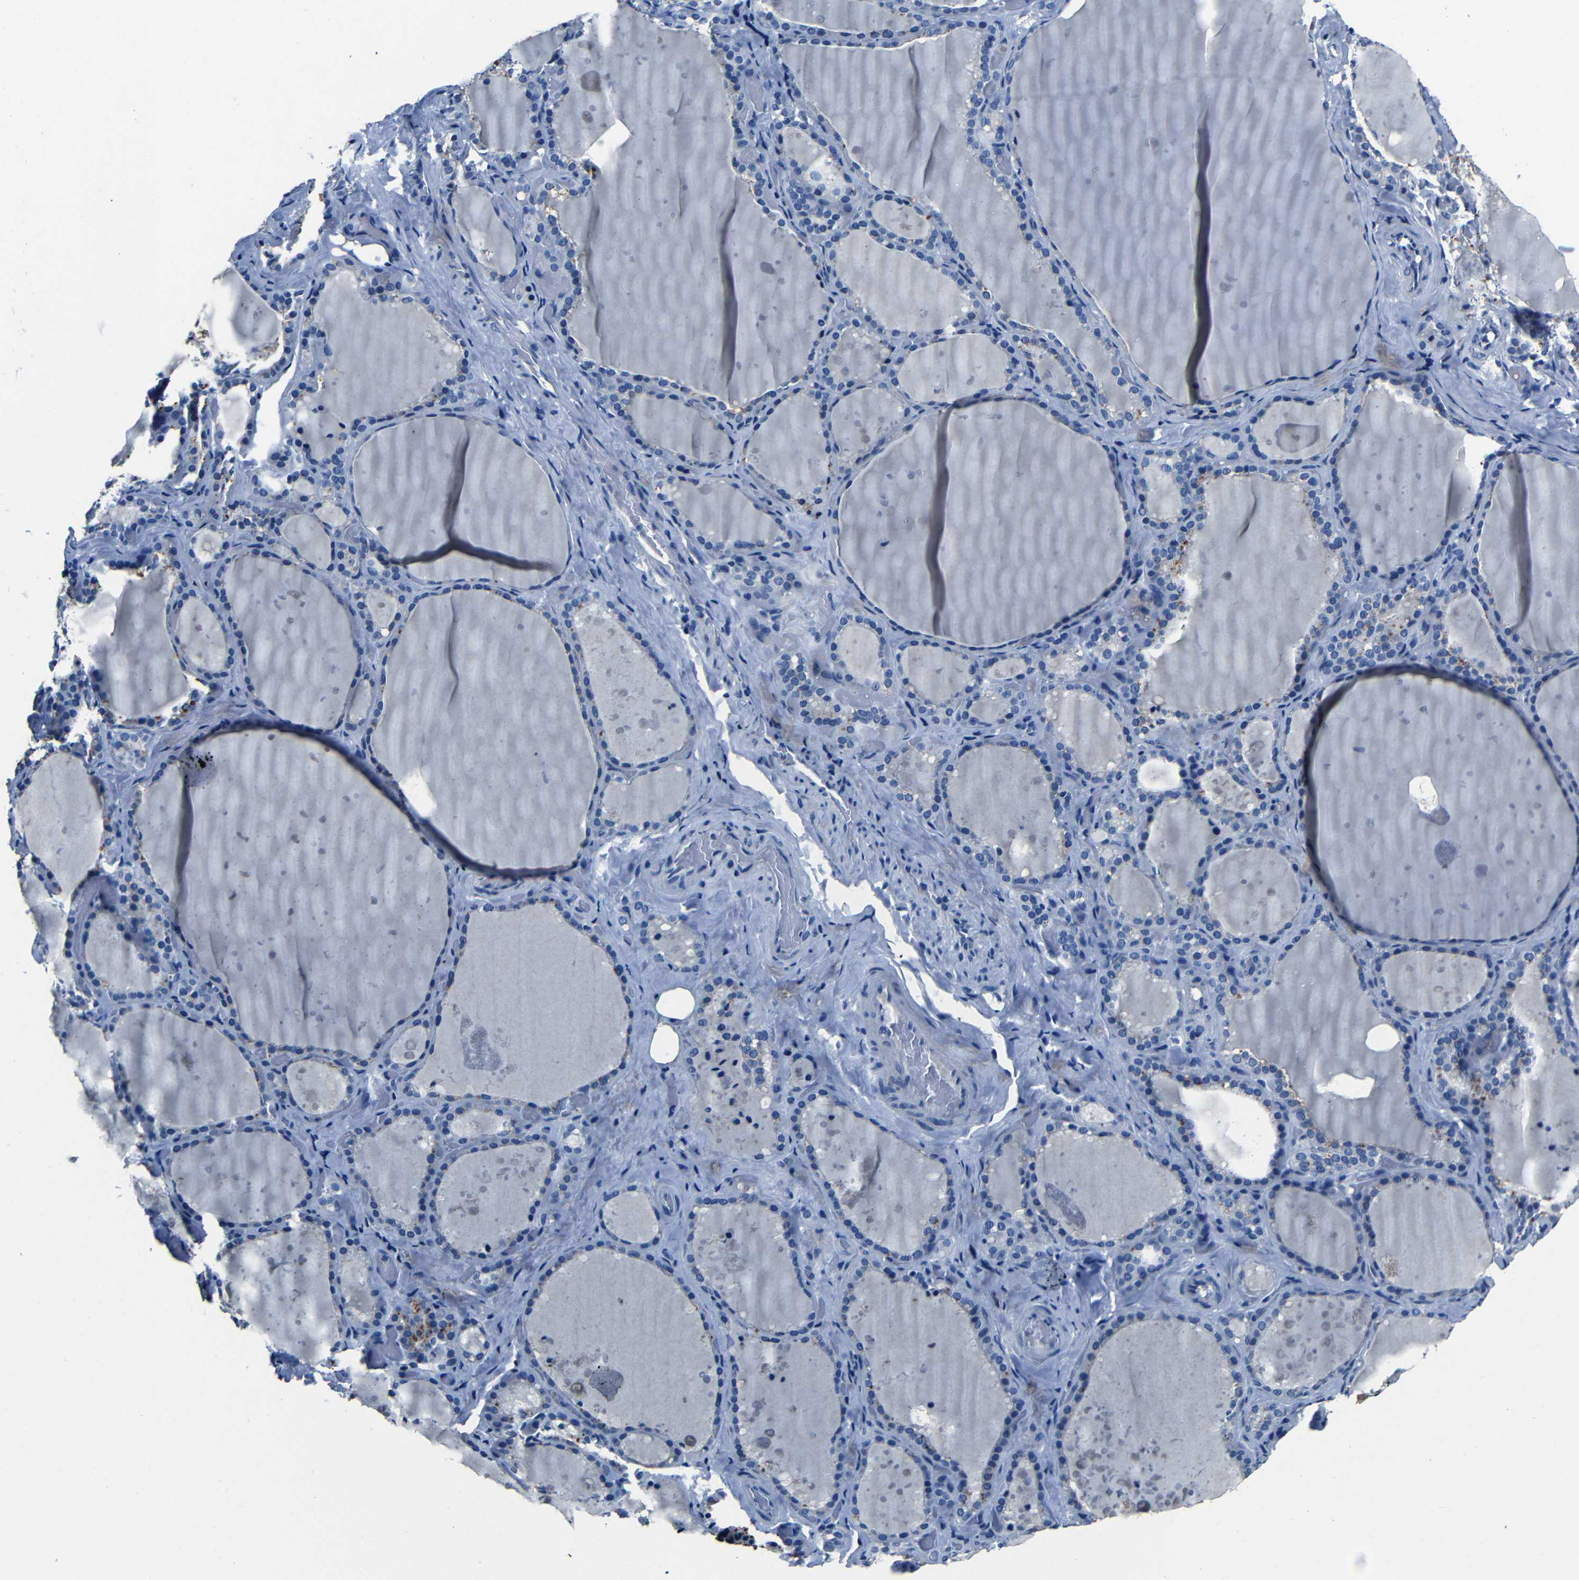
{"staining": {"intensity": "moderate", "quantity": "<25%", "location": "cytoplasmic/membranous"}, "tissue": "thyroid gland", "cell_type": "Glandular cells", "image_type": "normal", "snomed": [{"axis": "morphology", "description": "Normal tissue, NOS"}, {"axis": "topography", "description": "Thyroid gland"}], "caption": "This histopathology image displays normal thyroid gland stained with immunohistochemistry to label a protein in brown. The cytoplasmic/membranous of glandular cells show moderate positivity for the protein. Nuclei are counter-stained blue.", "gene": "NCMAP", "patient": {"sex": "female", "age": 44}}